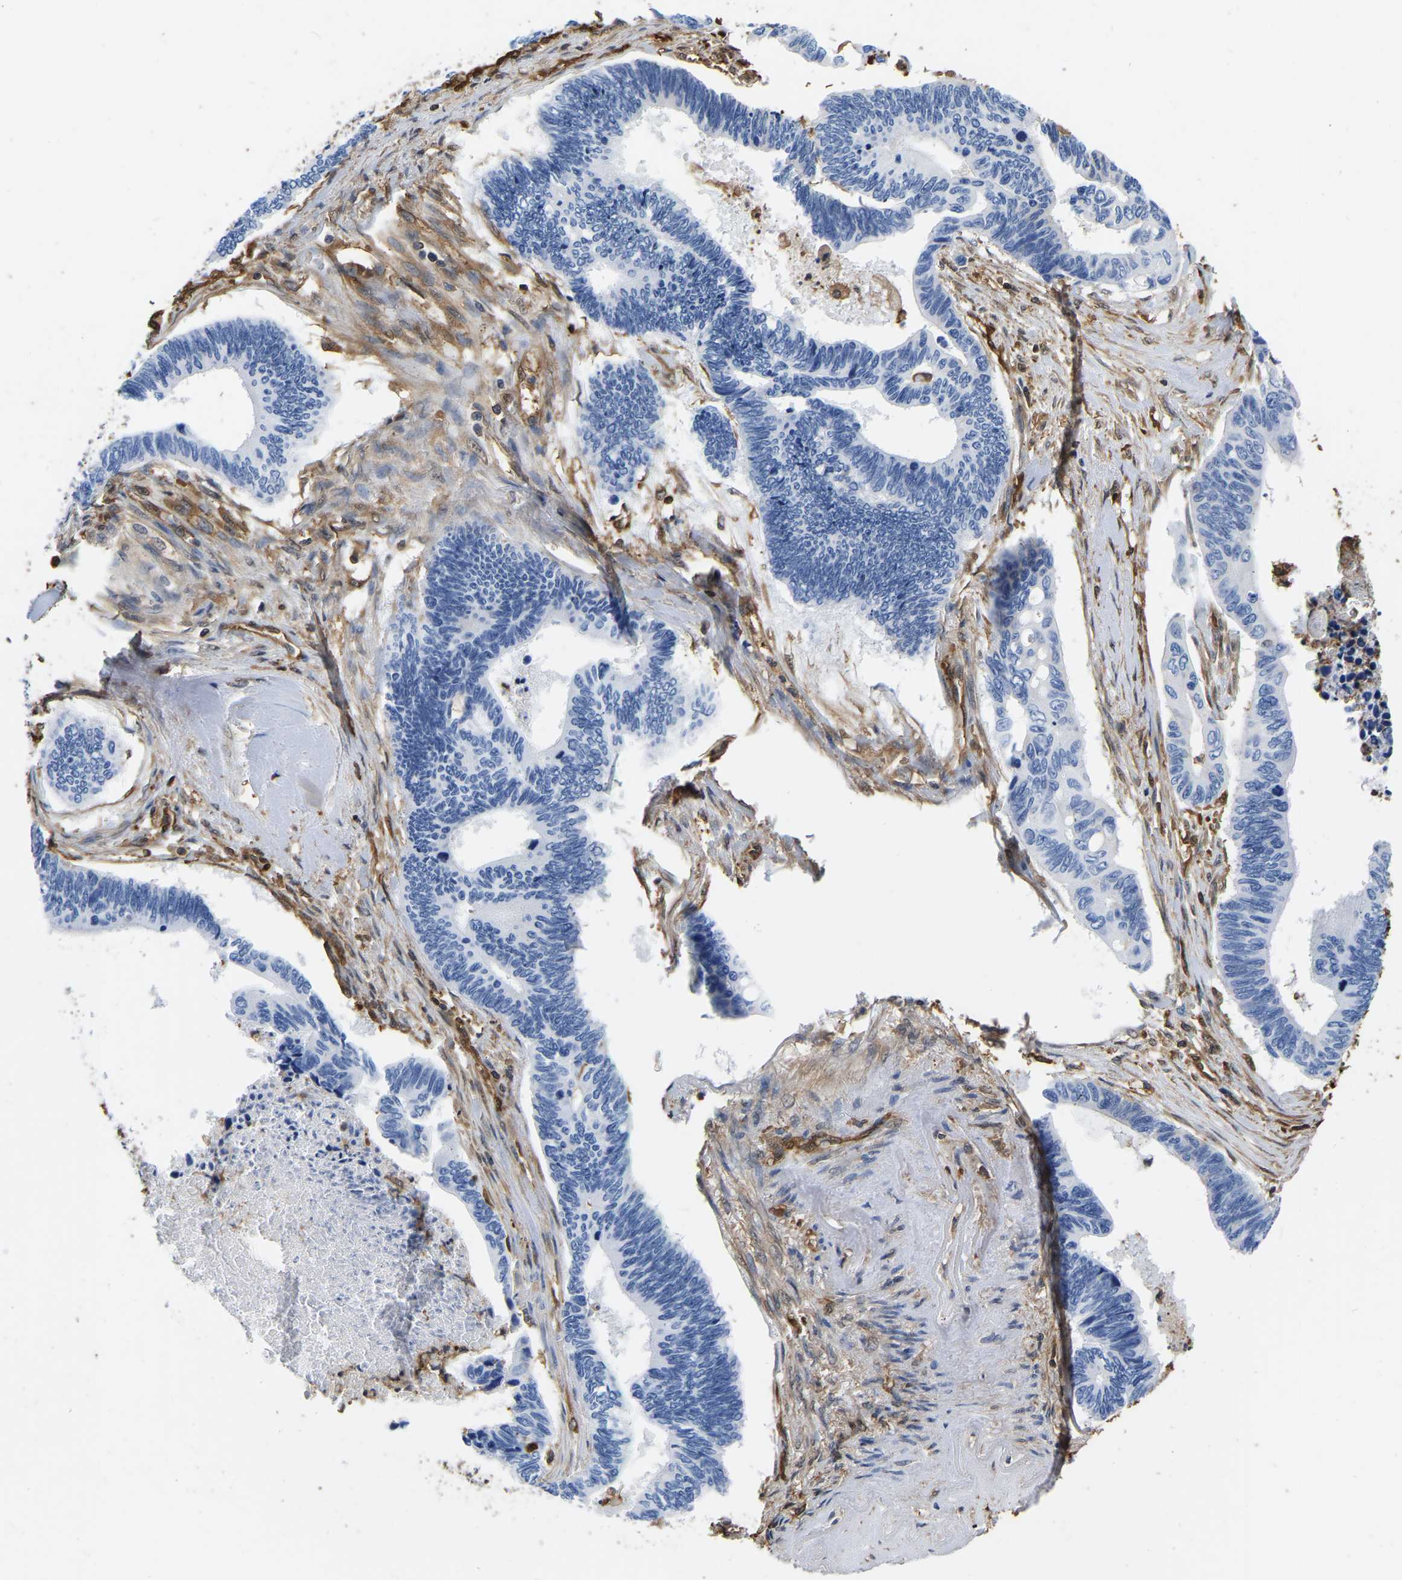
{"staining": {"intensity": "negative", "quantity": "none", "location": "none"}, "tissue": "pancreatic cancer", "cell_type": "Tumor cells", "image_type": "cancer", "snomed": [{"axis": "morphology", "description": "Adenocarcinoma, NOS"}, {"axis": "topography", "description": "Pancreas"}], "caption": "Human adenocarcinoma (pancreatic) stained for a protein using immunohistochemistry exhibits no expression in tumor cells.", "gene": "LDHB", "patient": {"sex": "female", "age": 70}}